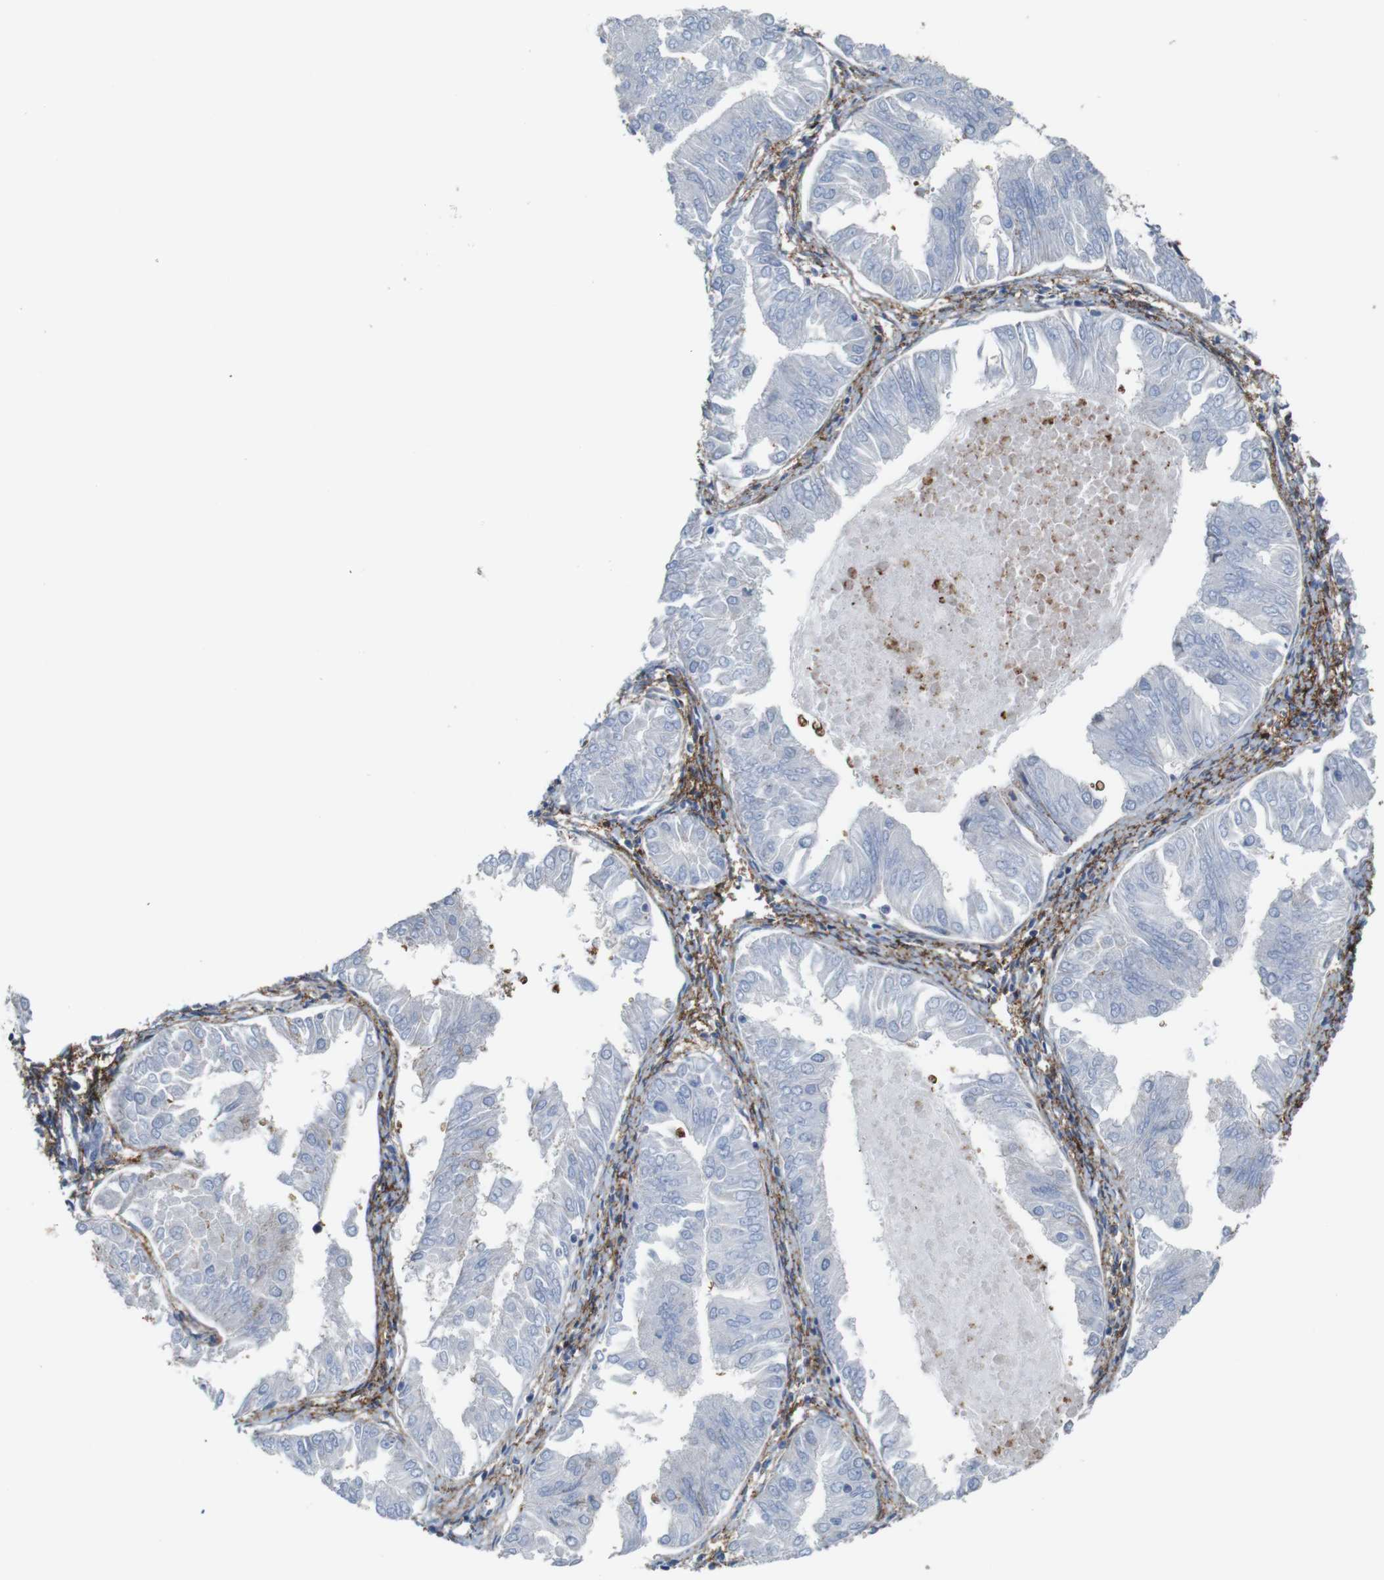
{"staining": {"intensity": "negative", "quantity": "none", "location": "none"}, "tissue": "endometrial cancer", "cell_type": "Tumor cells", "image_type": "cancer", "snomed": [{"axis": "morphology", "description": "Adenocarcinoma, NOS"}, {"axis": "topography", "description": "Endometrium"}], "caption": "Immunohistochemistry histopathology image of endometrial cancer (adenocarcinoma) stained for a protein (brown), which reveals no positivity in tumor cells.", "gene": "PCOLCE2", "patient": {"sex": "female", "age": 53}}